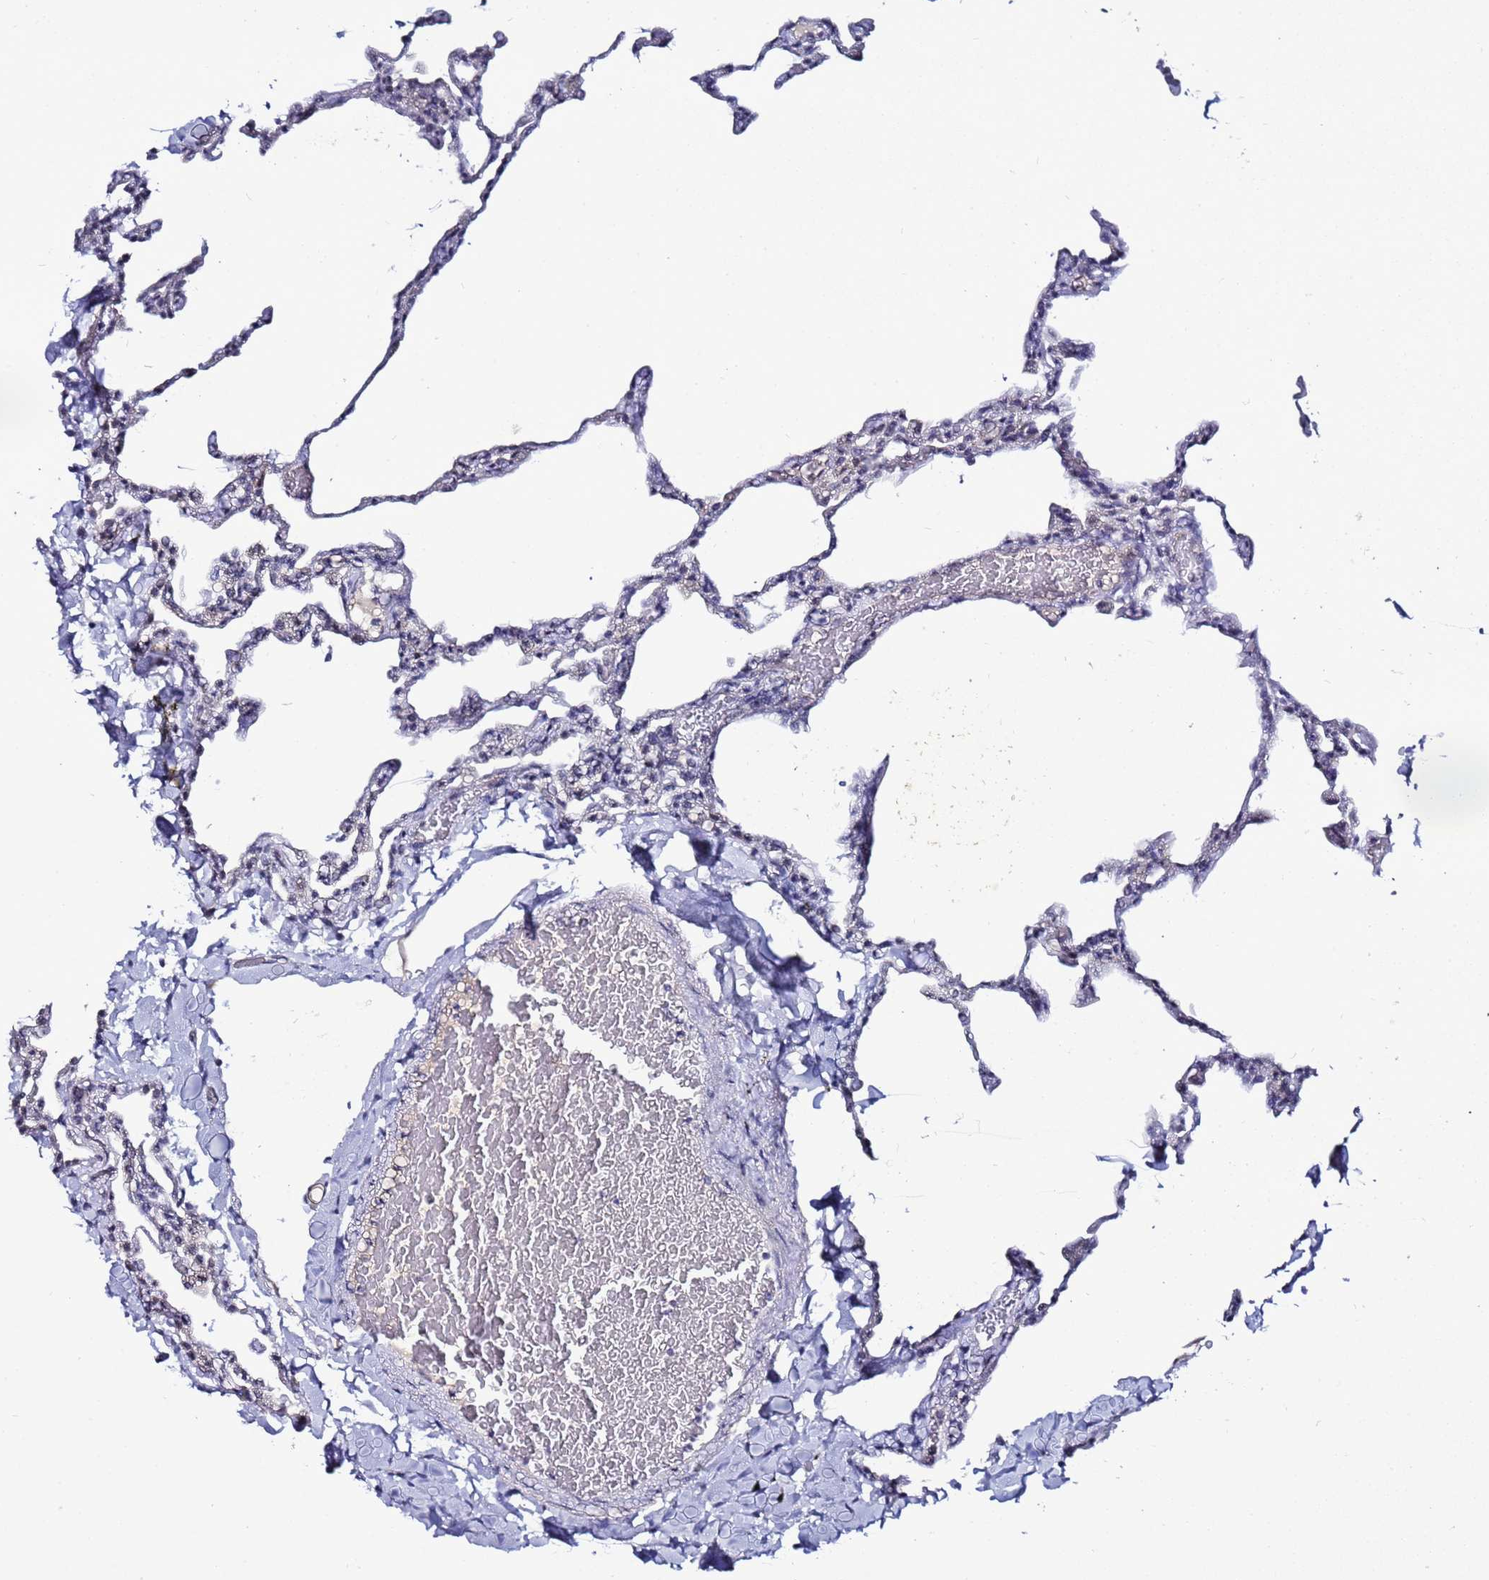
{"staining": {"intensity": "negative", "quantity": "none", "location": "none"}, "tissue": "lung", "cell_type": "Alveolar cells", "image_type": "normal", "snomed": [{"axis": "morphology", "description": "Normal tissue, NOS"}, {"axis": "topography", "description": "Lung"}], "caption": "IHC micrograph of benign human lung stained for a protein (brown), which demonstrates no staining in alveolar cells. (Stains: DAB (3,3'-diaminobenzidine) immunohistochemistry (IHC) with hematoxylin counter stain, Microscopy: brightfield microscopy at high magnification).", "gene": "PSMA7", "patient": {"sex": "male", "age": 20}}